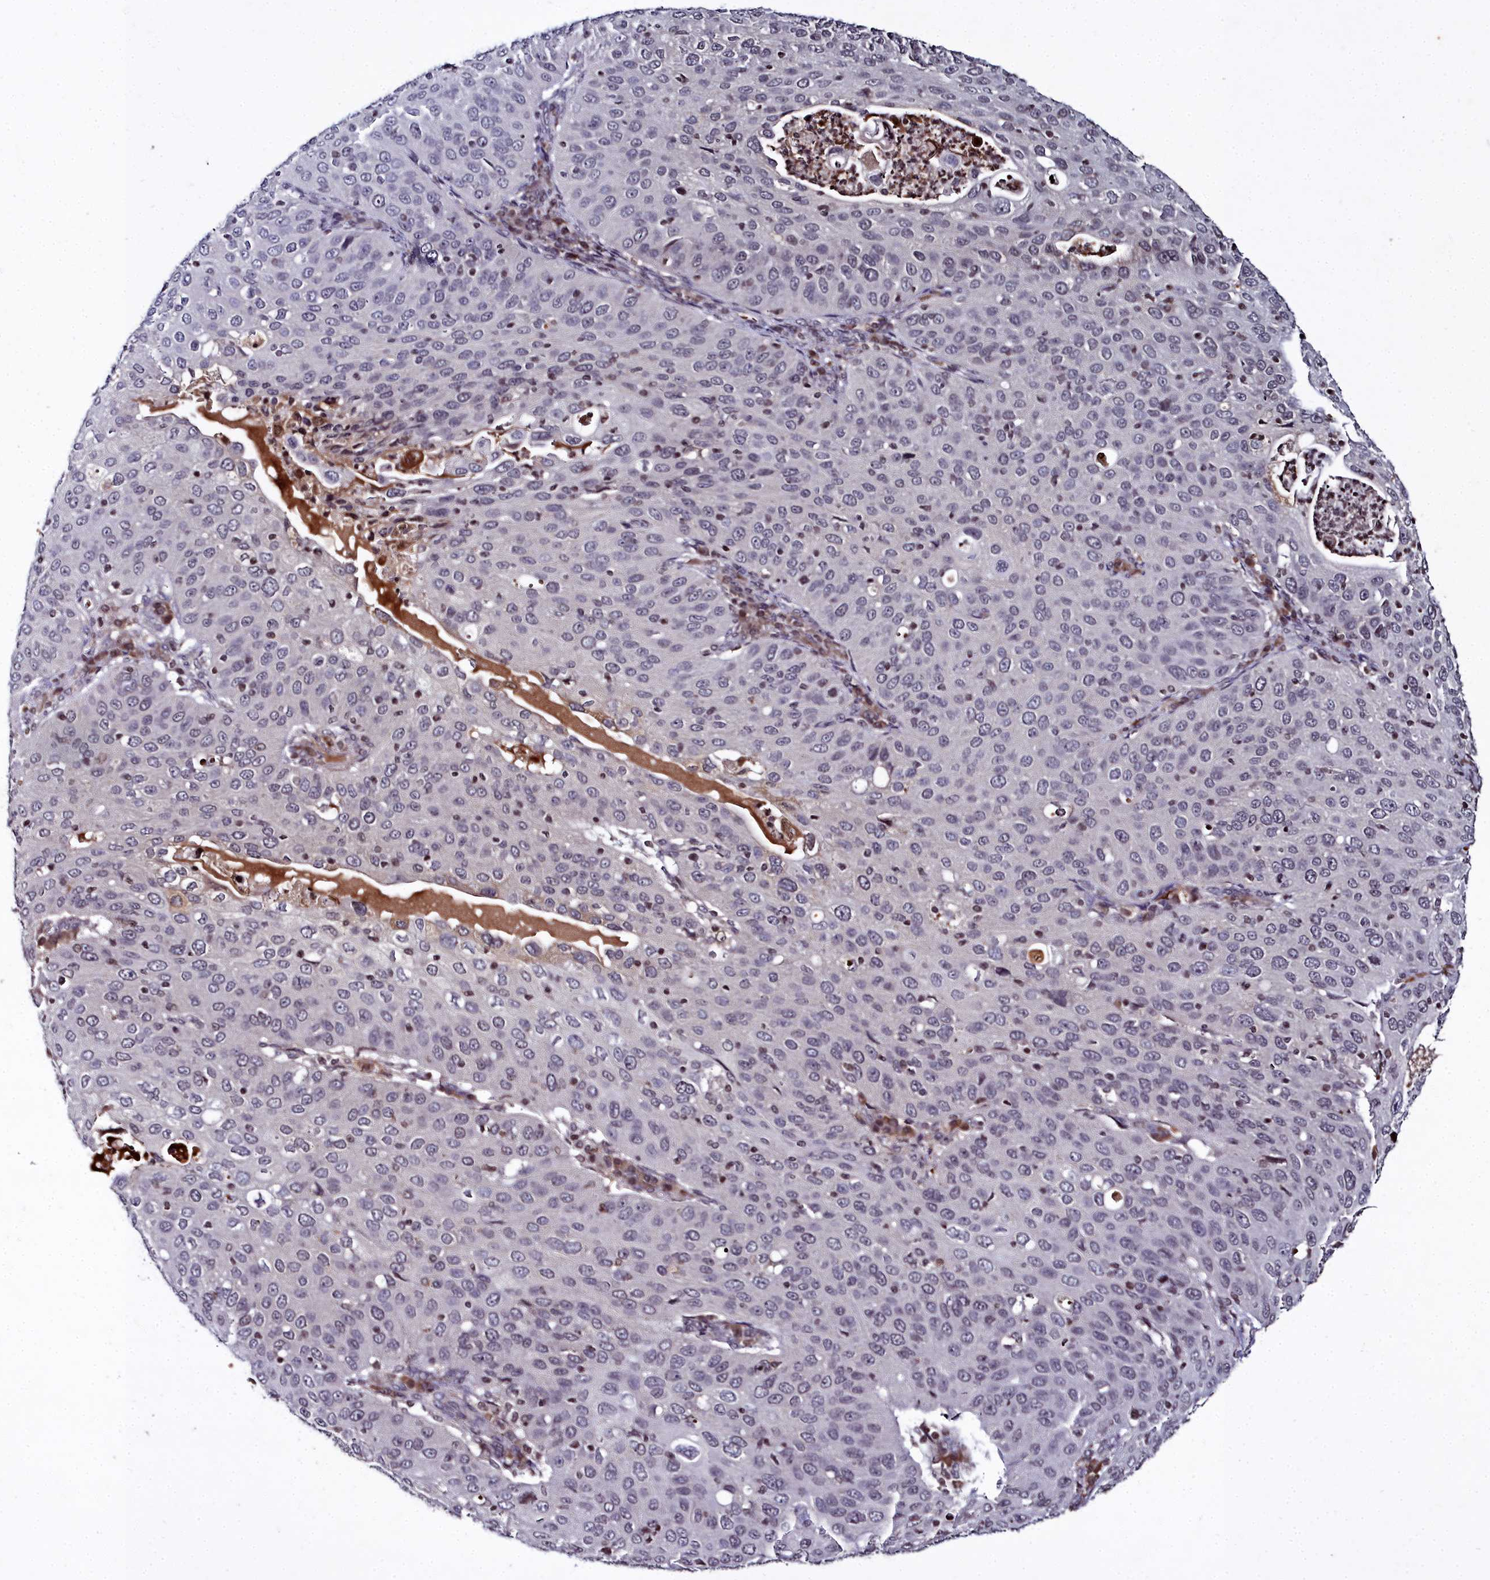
{"staining": {"intensity": "negative", "quantity": "none", "location": "none"}, "tissue": "cervical cancer", "cell_type": "Tumor cells", "image_type": "cancer", "snomed": [{"axis": "morphology", "description": "Squamous cell carcinoma, NOS"}, {"axis": "topography", "description": "Cervix"}], "caption": "This is a photomicrograph of immunohistochemistry (IHC) staining of squamous cell carcinoma (cervical), which shows no expression in tumor cells.", "gene": "FZD4", "patient": {"sex": "female", "age": 36}}